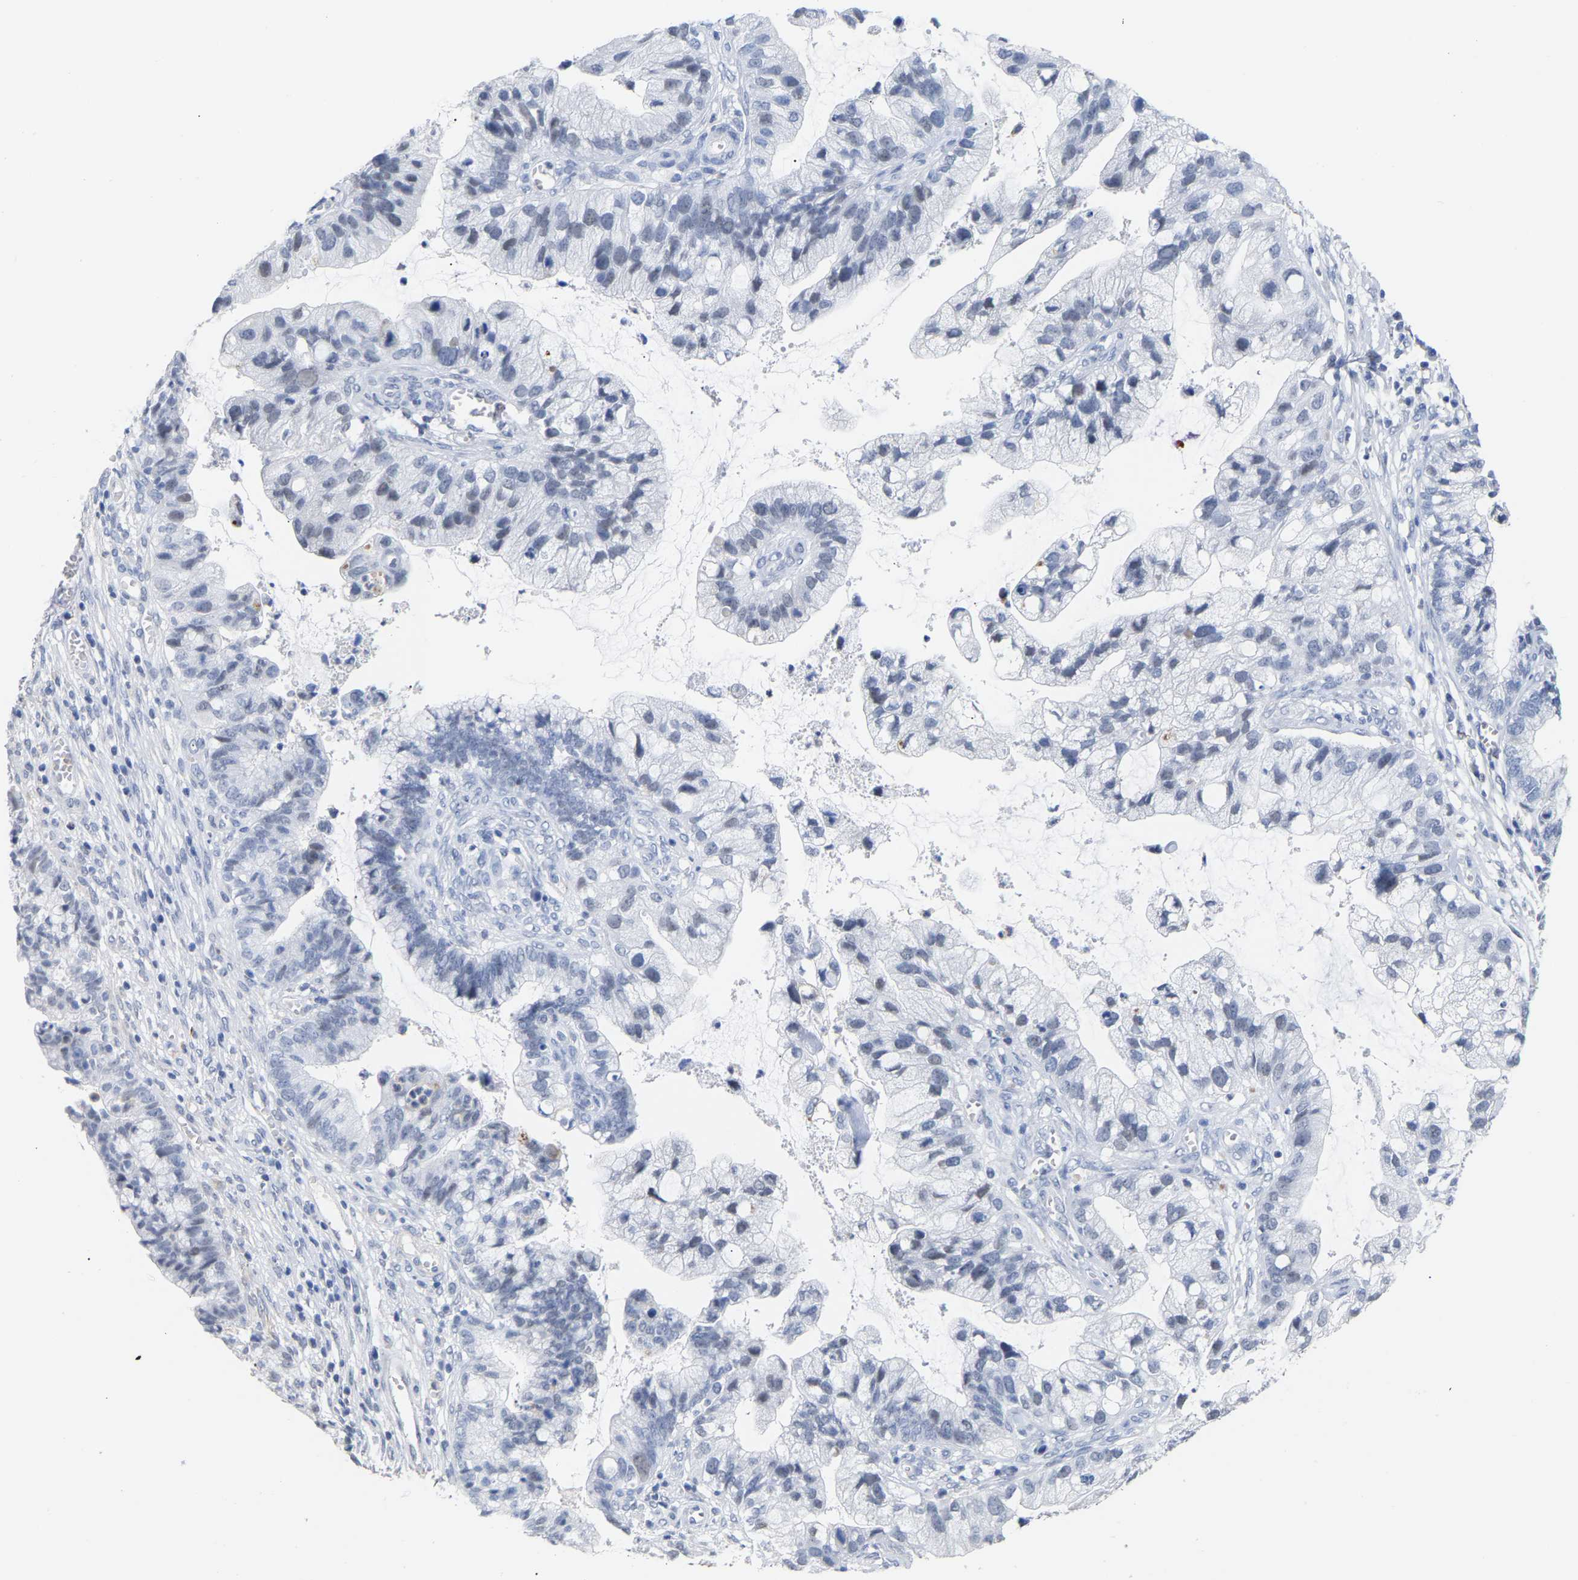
{"staining": {"intensity": "negative", "quantity": "none", "location": "none"}, "tissue": "cervical cancer", "cell_type": "Tumor cells", "image_type": "cancer", "snomed": [{"axis": "morphology", "description": "Adenocarcinoma, NOS"}, {"axis": "topography", "description": "Cervix"}], "caption": "This is an immunohistochemistry (IHC) micrograph of adenocarcinoma (cervical). There is no staining in tumor cells.", "gene": "AMPH", "patient": {"sex": "female", "age": 44}}